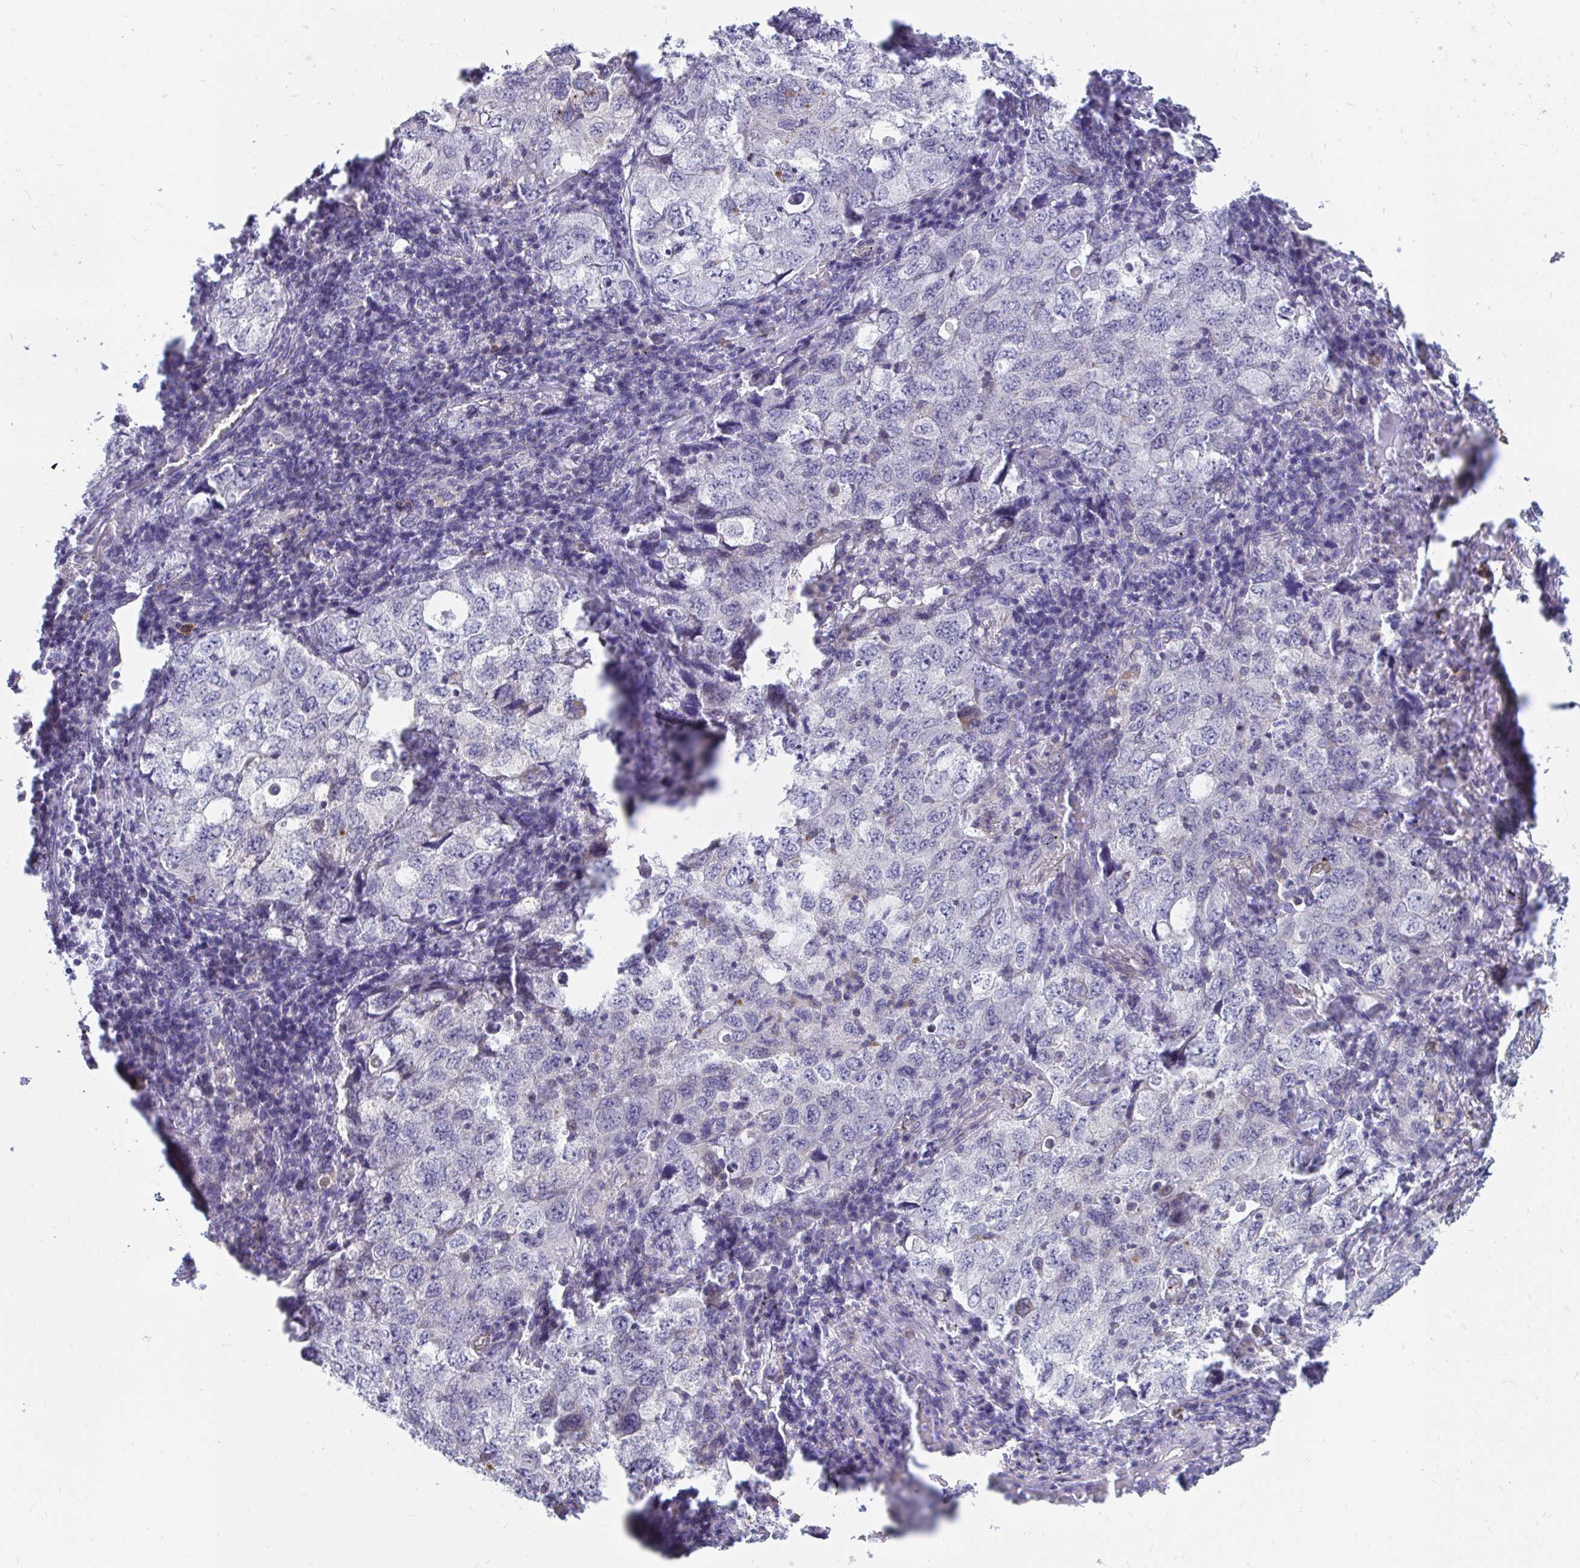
{"staining": {"intensity": "negative", "quantity": "none", "location": "none"}, "tissue": "lung cancer", "cell_type": "Tumor cells", "image_type": "cancer", "snomed": [{"axis": "morphology", "description": "Adenocarcinoma, NOS"}, {"axis": "topography", "description": "Lung"}], "caption": "Tumor cells show no significant protein expression in adenocarcinoma (lung).", "gene": "PABIR3", "patient": {"sex": "female", "age": 57}}